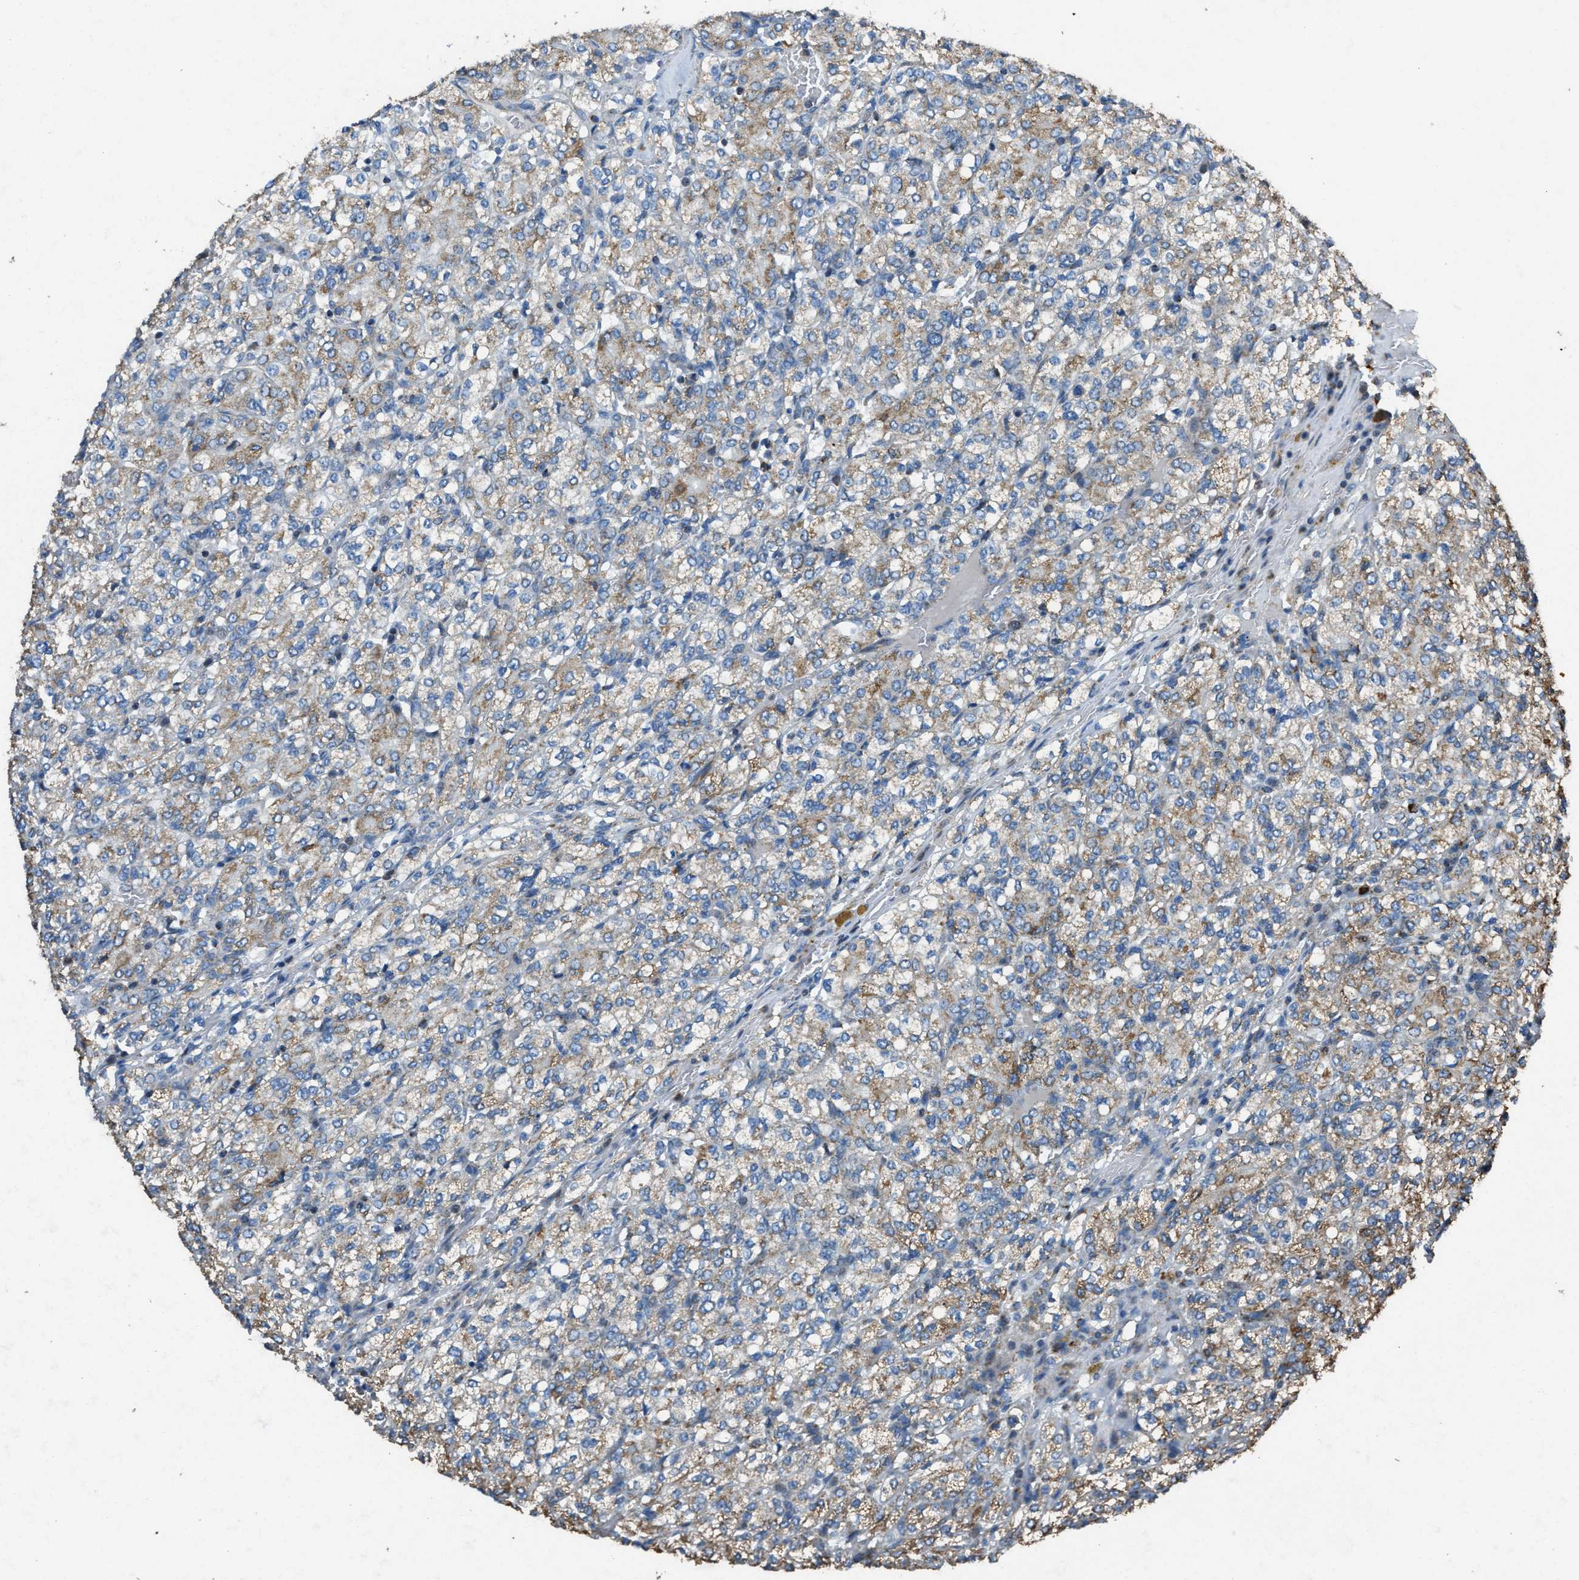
{"staining": {"intensity": "moderate", "quantity": ">75%", "location": "cytoplasmic/membranous"}, "tissue": "renal cancer", "cell_type": "Tumor cells", "image_type": "cancer", "snomed": [{"axis": "morphology", "description": "Adenocarcinoma, NOS"}, {"axis": "topography", "description": "Kidney"}], "caption": "Protein analysis of renal cancer tissue displays moderate cytoplasmic/membranous expression in approximately >75% of tumor cells. Using DAB (brown) and hematoxylin (blue) stains, captured at high magnification using brightfield microscopy.", "gene": "SLC25A11", "patient": {"sex": "male", "age": 77}}